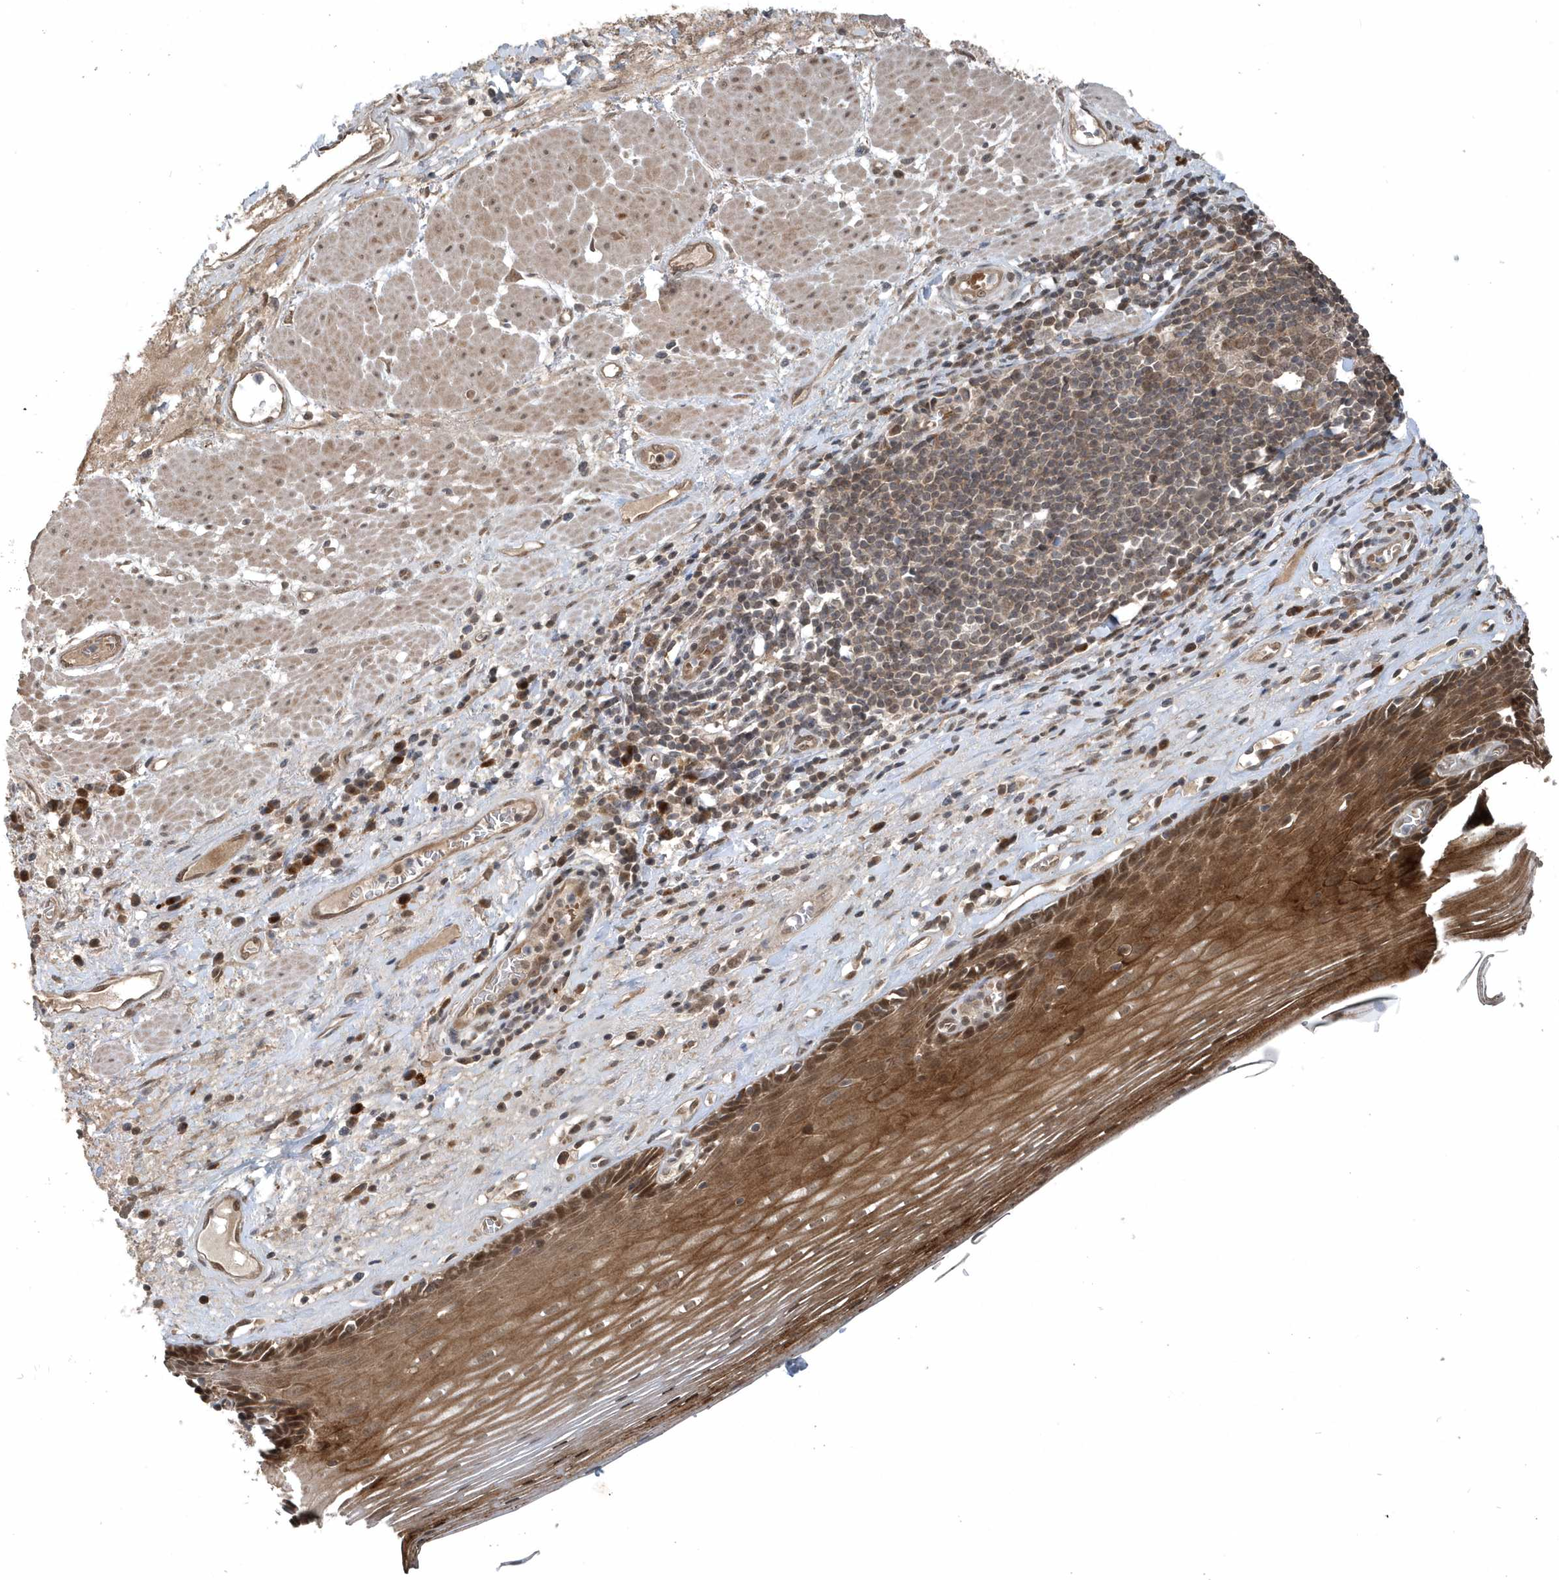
{"staining": {"intensity": "moderate", "quantity": ">75%", "location": "cytoplasmic/membranous,nuclear"}, "tissue": "esophagus", "cell_type": "Squamous epithelial cells", "image_type": "normal", "snomed": [{"axis": "morphology", "description": "Normal tissue, NOS"}, {"axis": "topography", "description": "Esophagus"}], "caption": "Immunohistochemistry of benign esophagus demonstrates medium levels of moderate cytoplasmic/membranous,nuclear positivity in about >75% of squamous epithelial cells.", "gene": "QTRT2", "patient": {"sex": "male", "age": 62}}